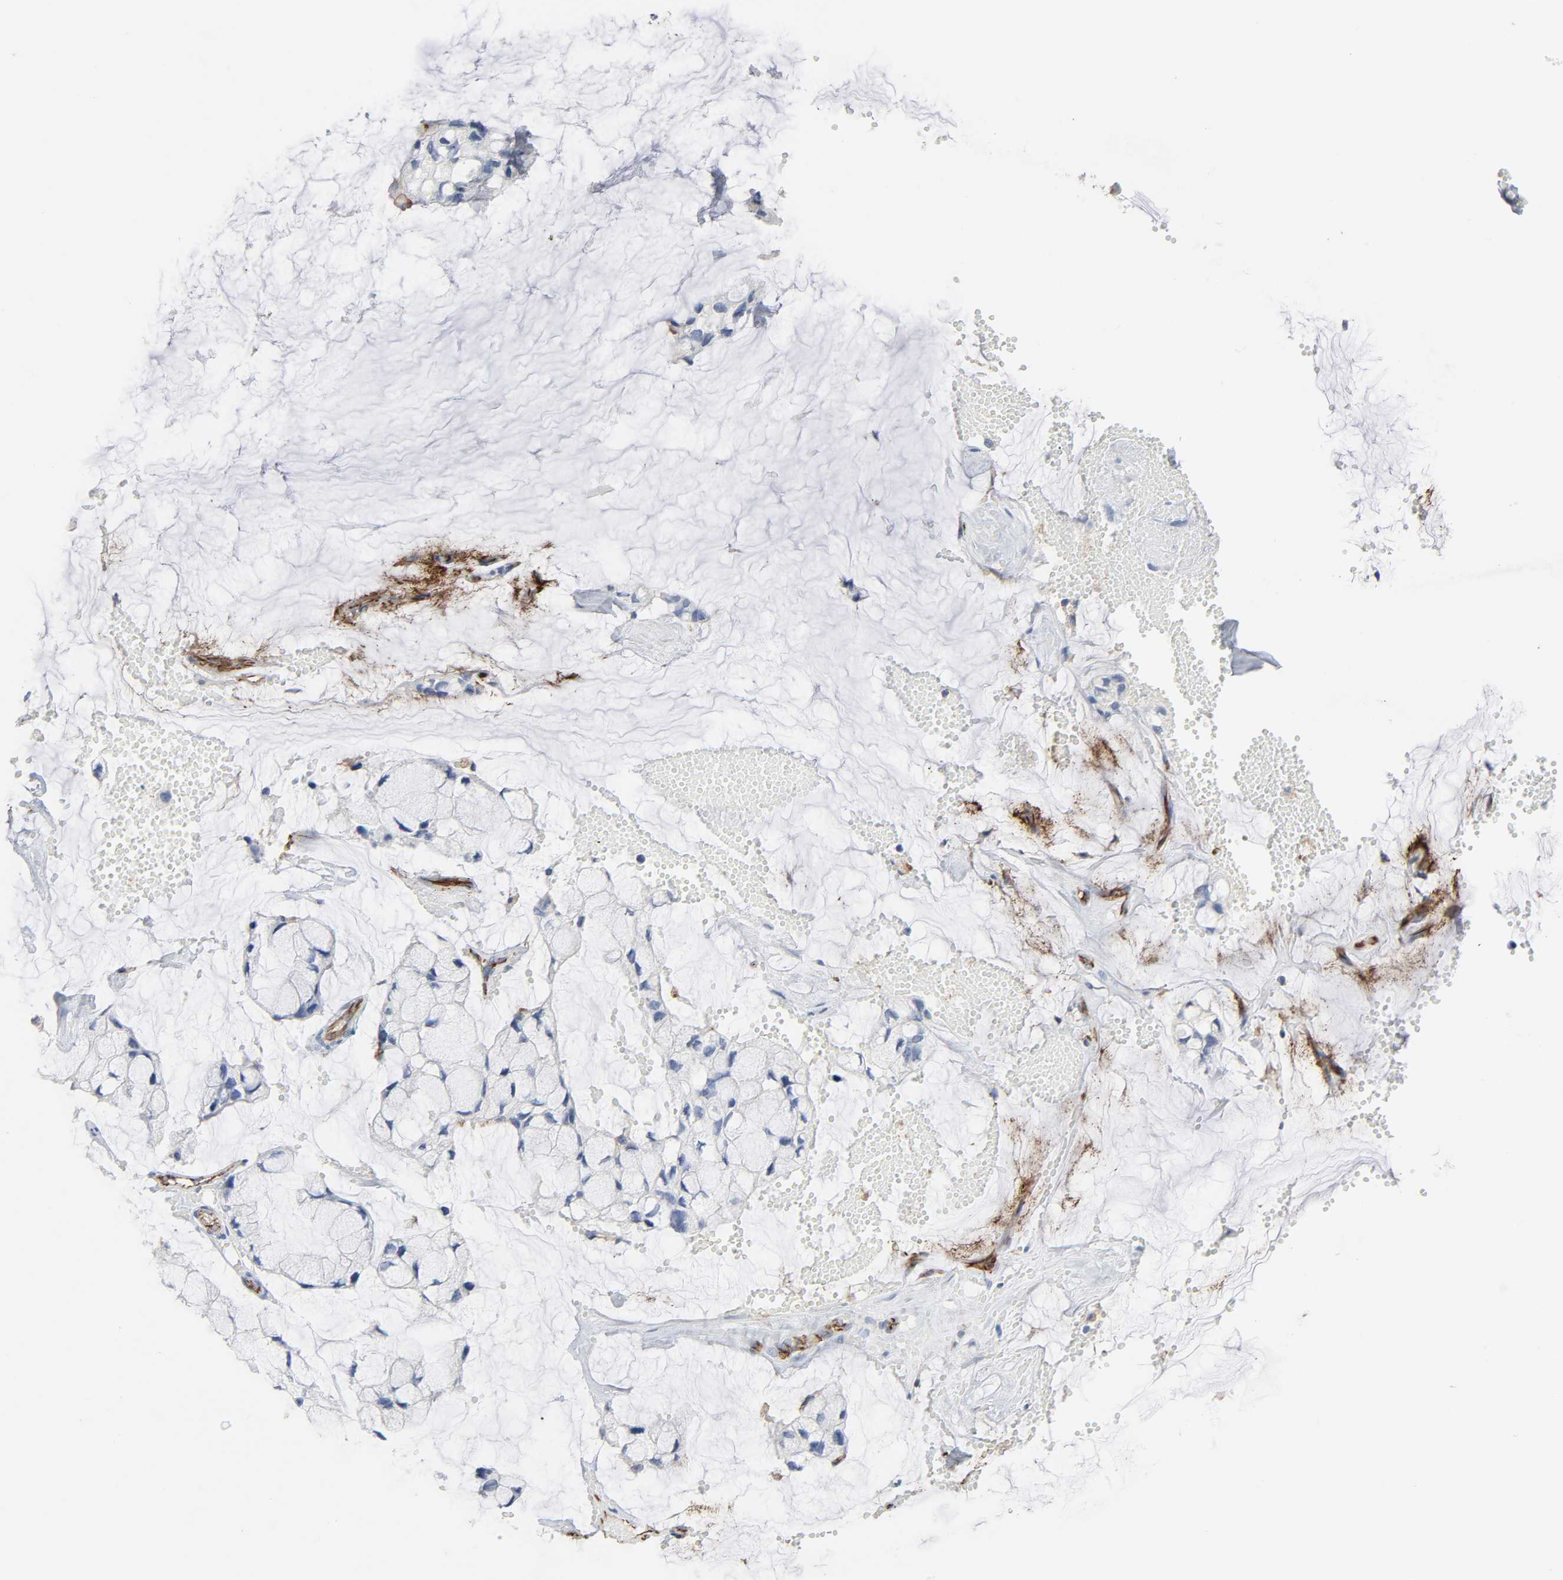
{"staining": {"intensity": "negative", "quantity": "none", "location": "none"}, "tissue": "ovarian cancer", "cell_type": "Tumor cells", "image_type": "cancer", "snomed": [{"axis": "morphology", "description": "Cystadenocarcinoma, mucinous, NOS"}, {"axis": "topography", "description": "Ovary"}], "caption": "Tumor cells show no significant staining in ovarian mucinous cystadenocarcinoma.", "gene": "PECAM1", "patient": {"sex": "female", "age": 39}}